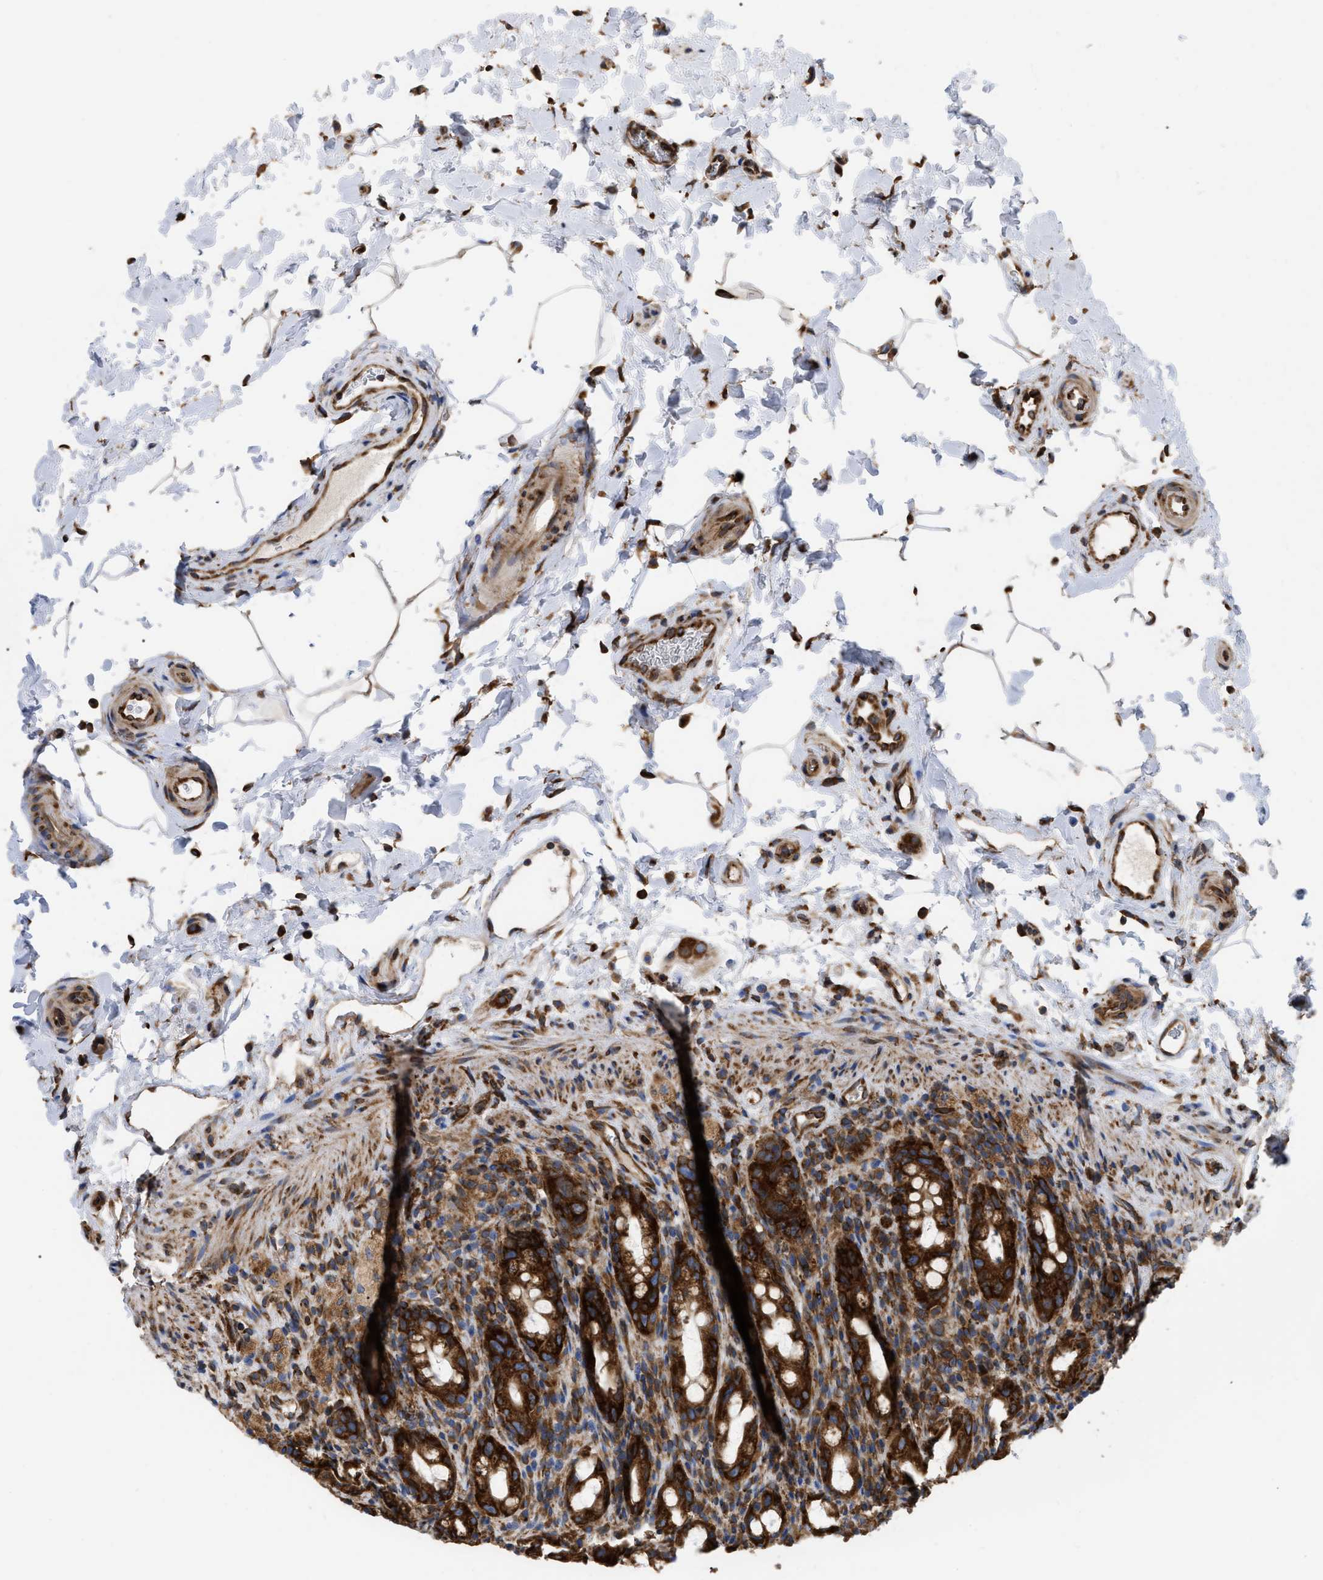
{"staining": {"intensity": "strong", "quantity": ">75%", "location": "cytoplasmic/membranous"}, "tissue": "rectum", "cell_type": "Glandular cells", "image_type": "normal", "snomed": [{"axis": "morphology", "description": "Normal tissue, NOS"}, {"axis": "topography", "description": "Rectum"}], "caption": "A brown stain labels strong cytoplasmic/membranous positivity of a protein in glandular cells of normal rectum. Immunohistochemistry stains the protein of interest in brown and the nuclei are stained blue.", "gene": "FAM120A", "patient": {"sex": "male", "age": 44}}